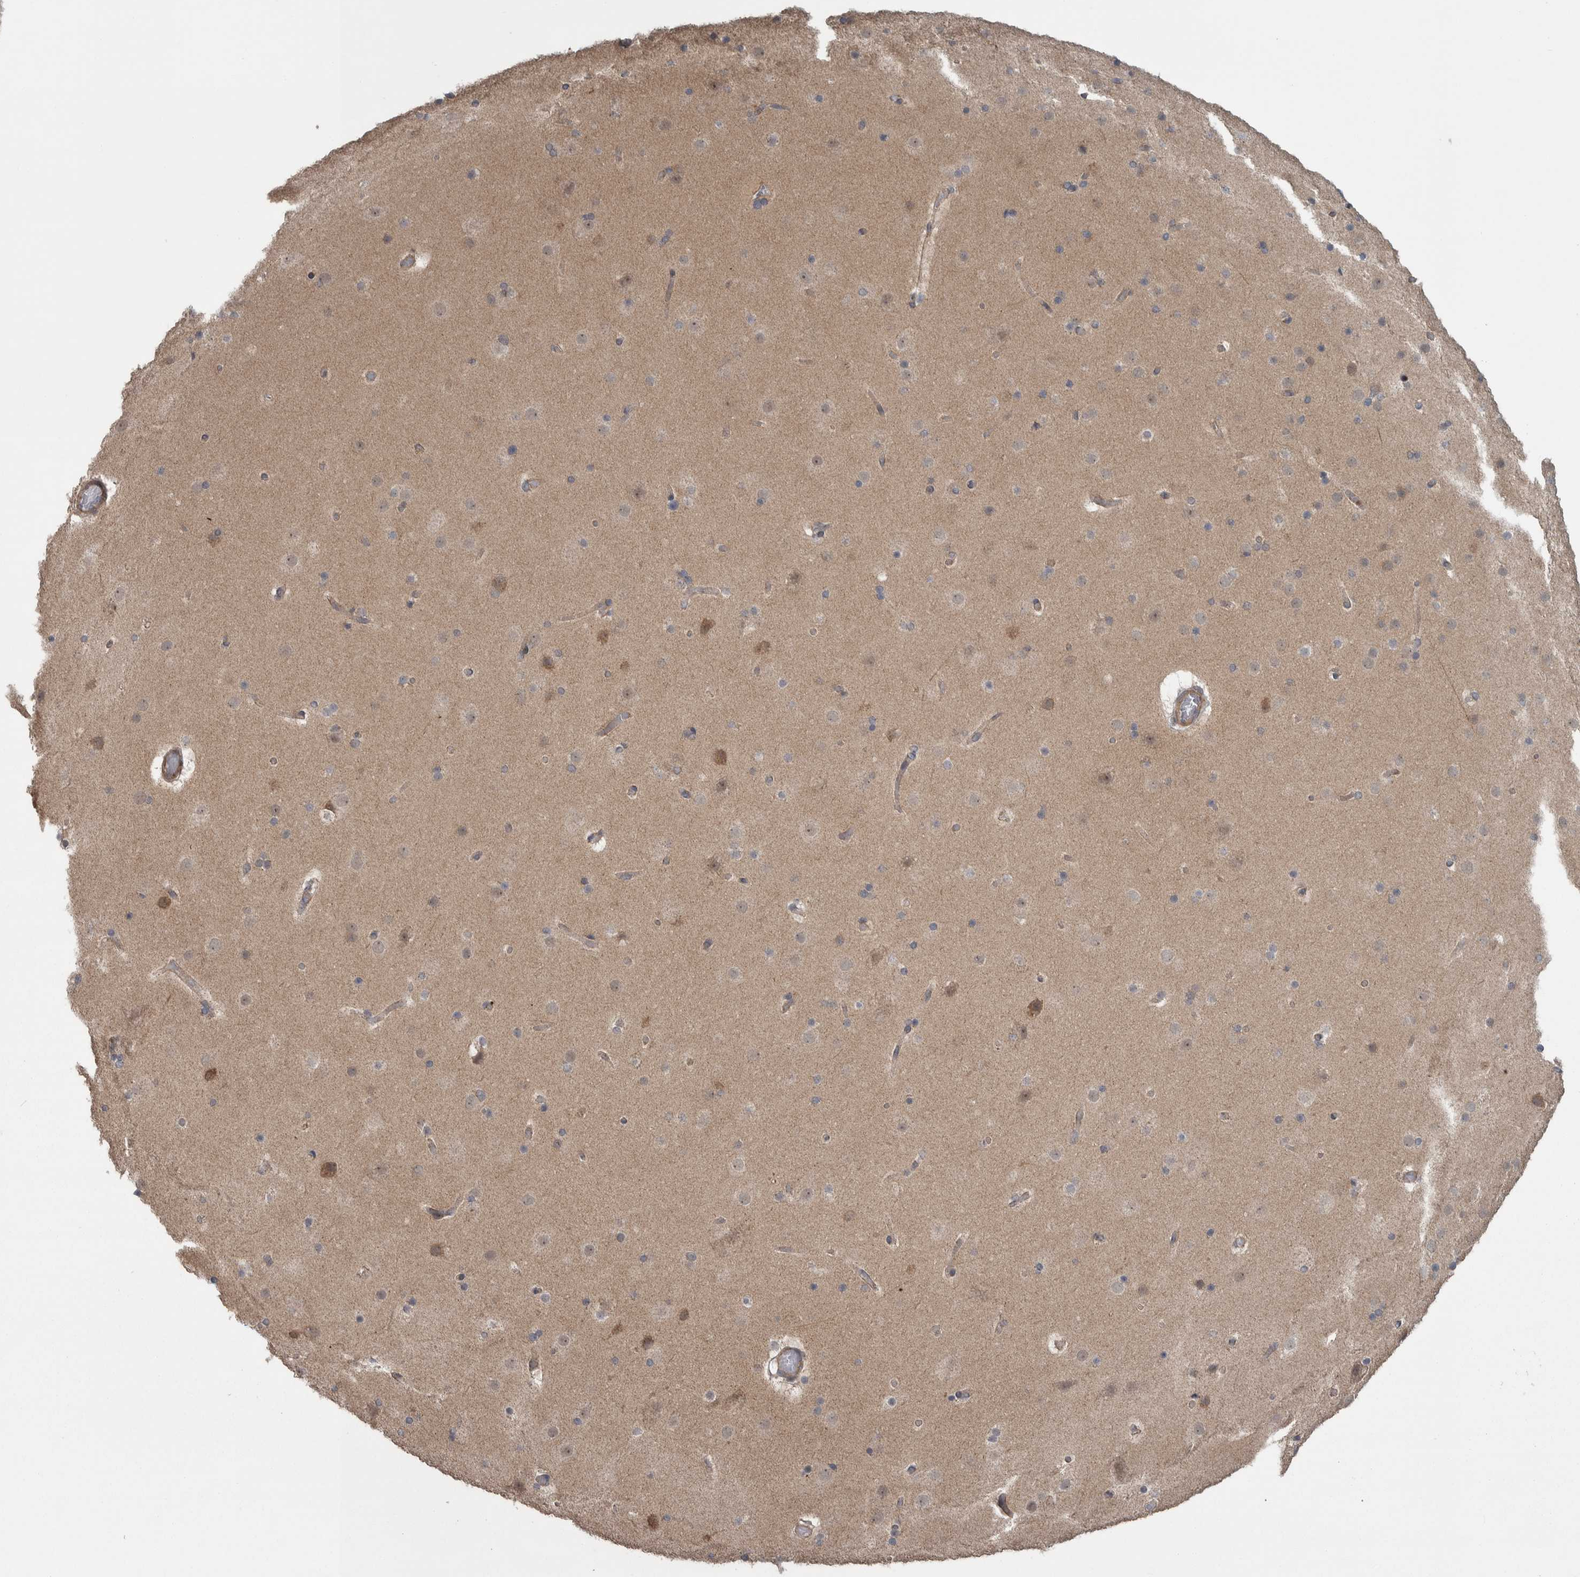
{"staining": {"intensity": "negative", "quantity": "none", "location": "none"}, "tissue": "cerebral cortex", "cell_type": "Endothelial cells", "image_type": "normal", "snomed": [{"axis": "morphology", "description": "Normal tissue, NOS"}, {"axis": "topography", "description": "Cerebral cortex"}], "caption": "This is a image of immunohistochemistry staining of unremarkable cerebral cortex, which shows no positivity in endothelial cells. (IHC, brightfield microscopy, high magnification).", "gene": "CWC27", "patient": {"sex": "male", "age": 57}}